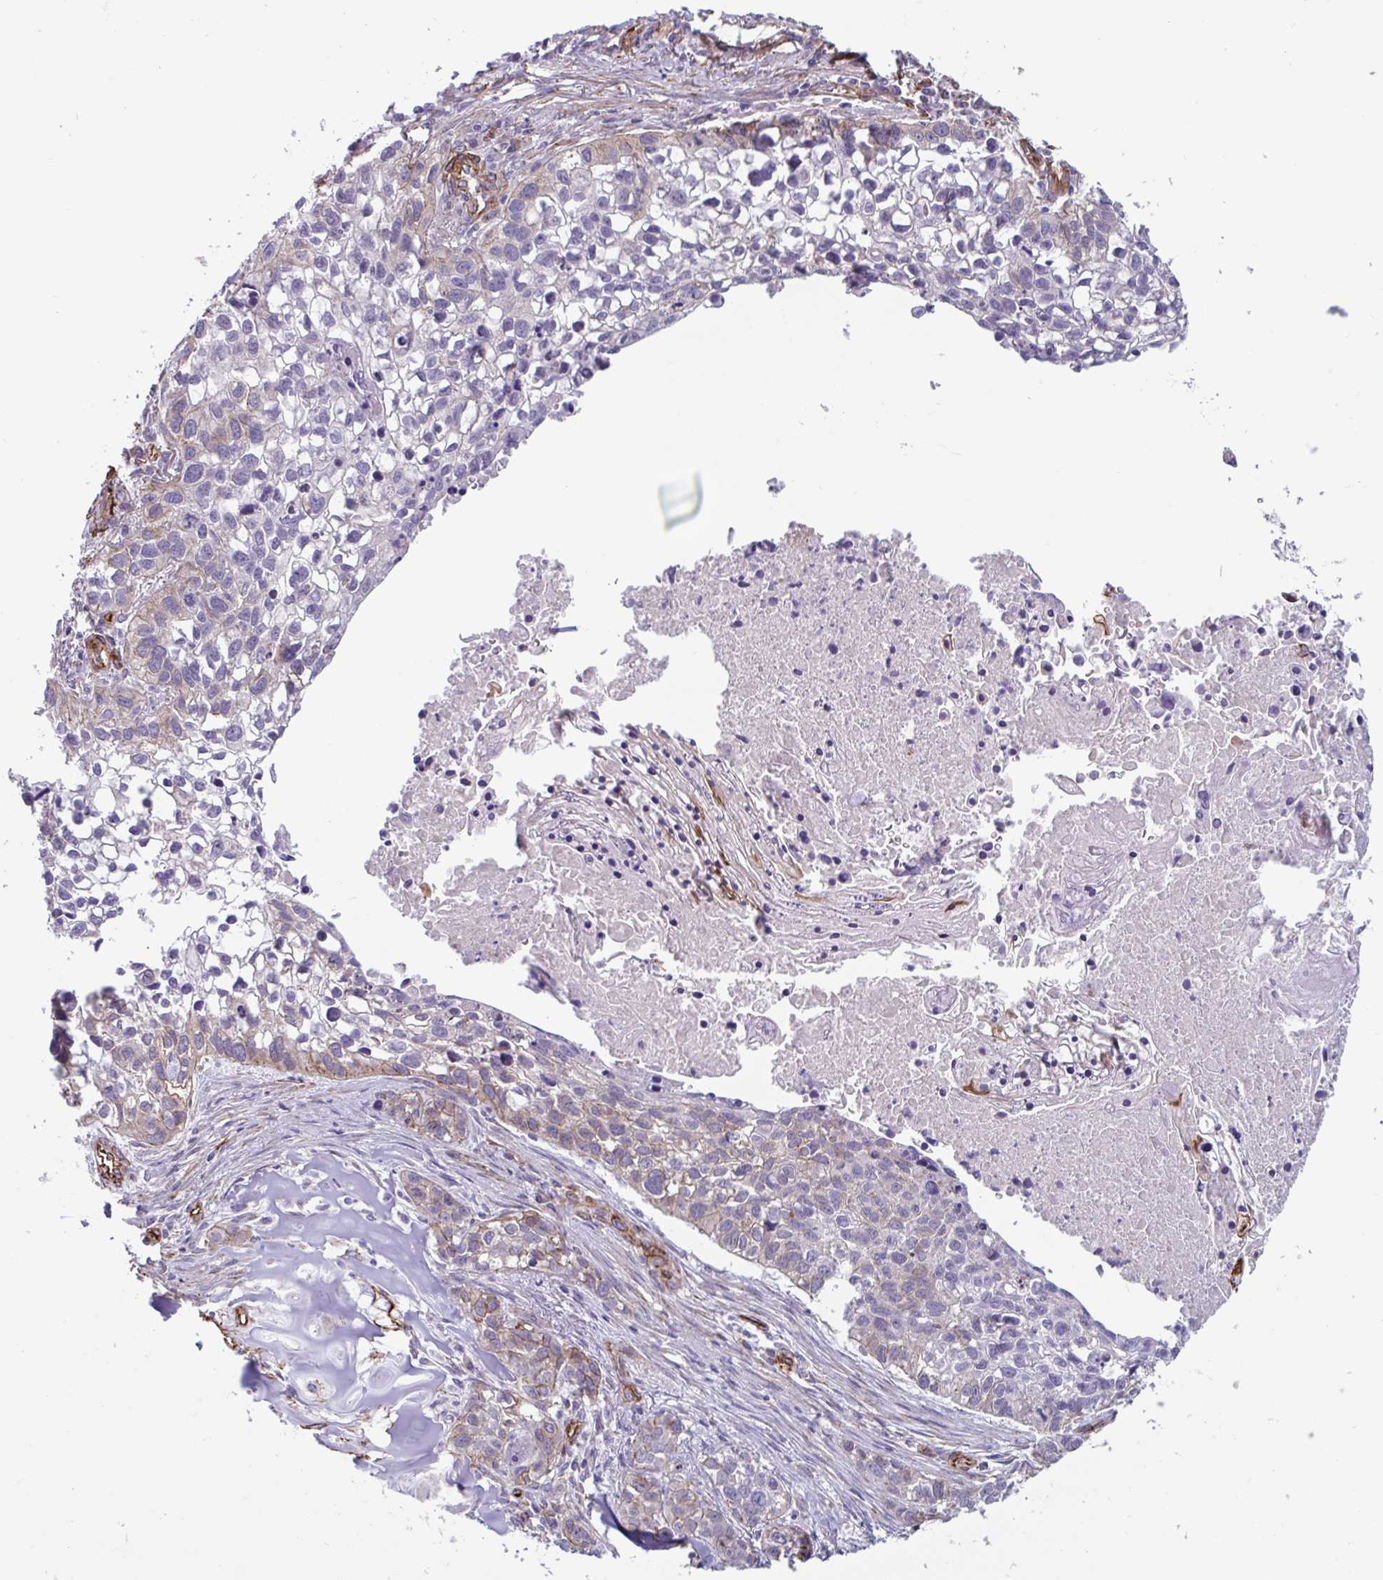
{"staining": {"intensity": "negative", "quantity": "none", "location": "none"}, "tissue": "lung cancer", "cell_type": "Tumor cells", "image_type": "cancer", "snomed": [{"axis": "morphology", "description": "Squamous cell carcinoma, NOS"}, {"axis": "topography", "description": "Lung"}], "caption": "Protein analysis of squamous cell carcinoma (lung) displays no significant staining in tumor cells. (Immunohistochemistry (ihc), brightfield microscopy, high magnification).", "gene": "CITED4", "patient": {"sex": "male", "age": 74}}